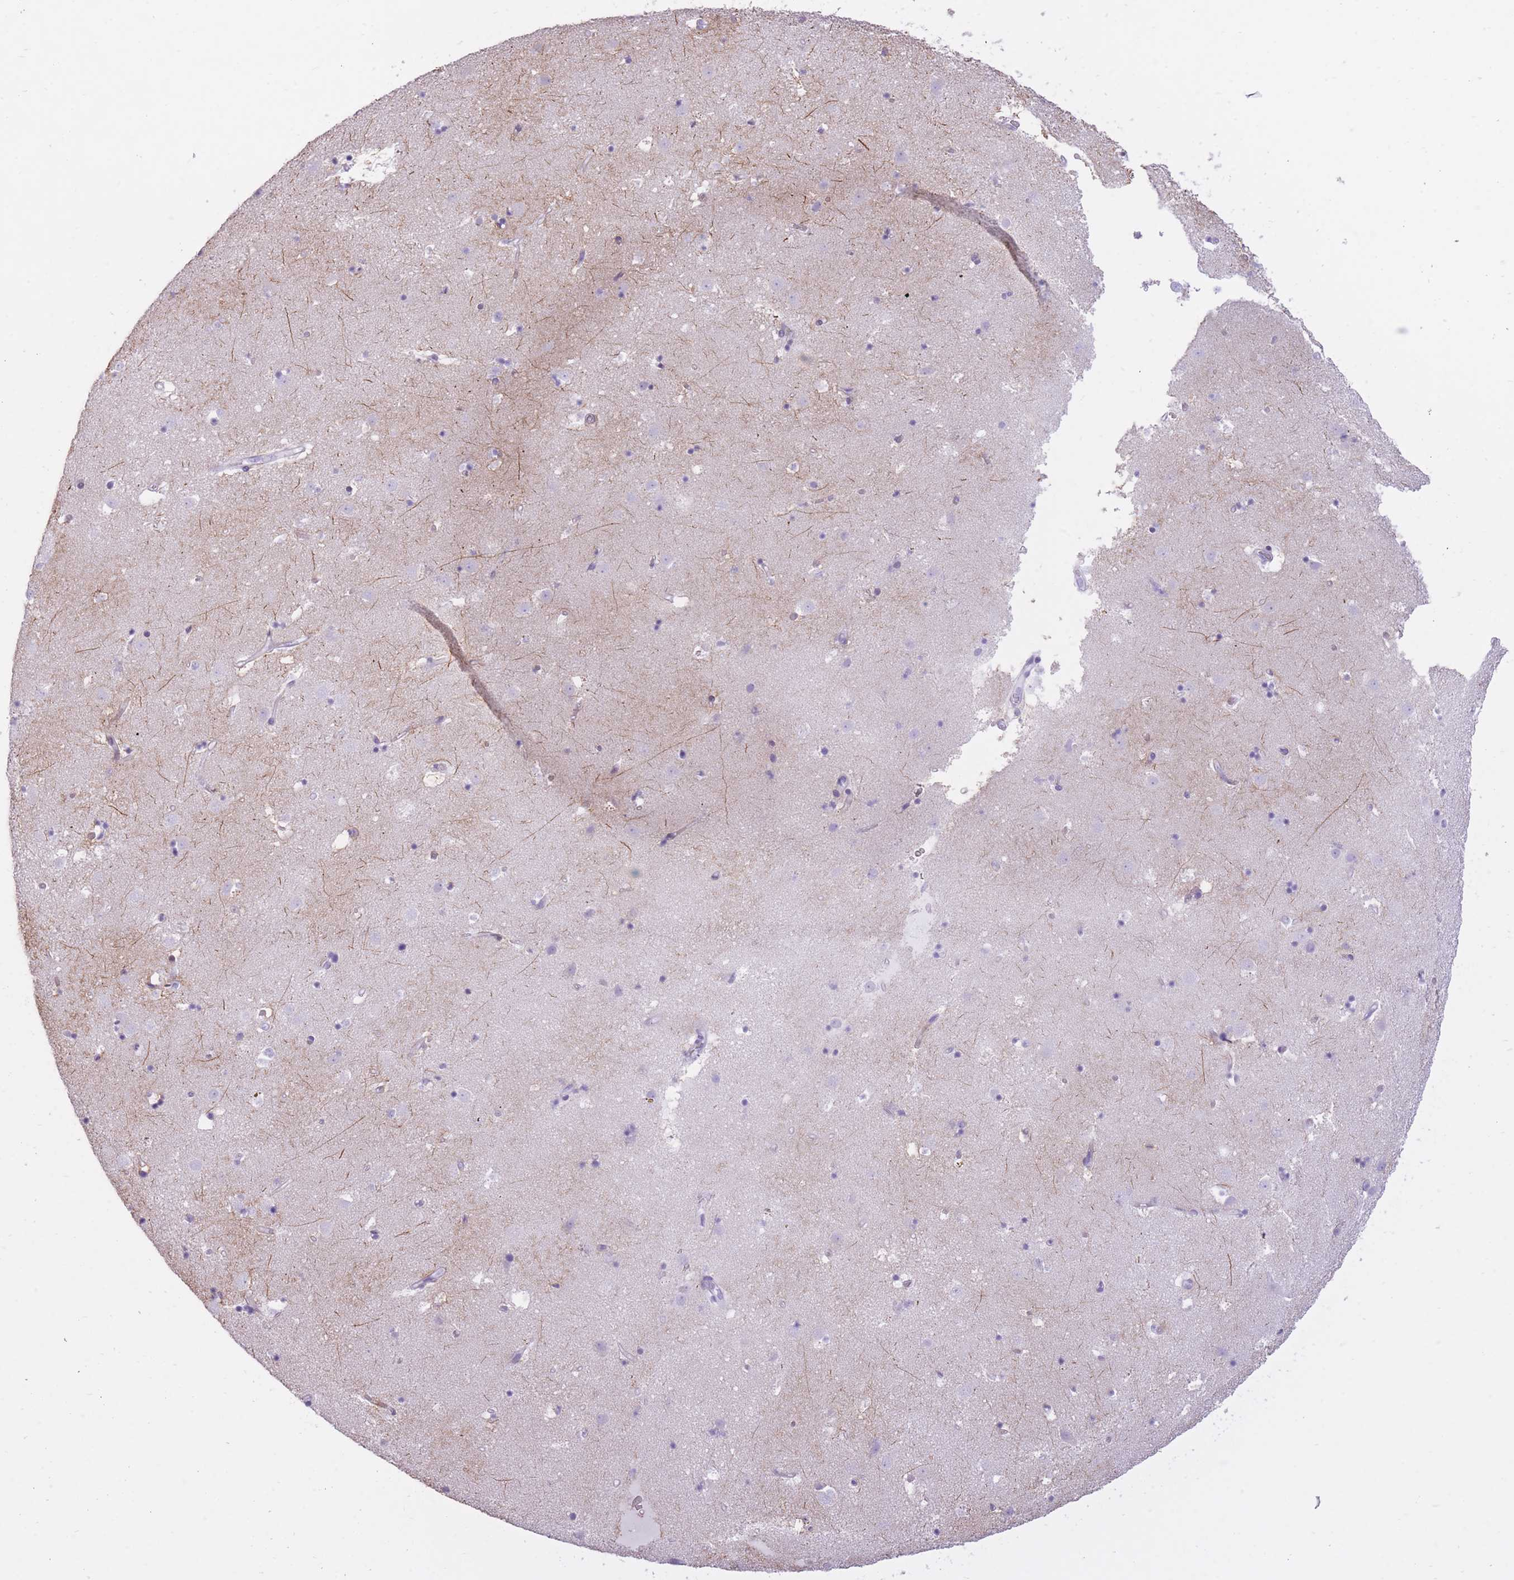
{"staining": {"intensity": "negative", "quantity": "none", "location": "none"}, "tissue": "caudate", "cell_type": "Glial cells", "image_type": "normal", "snomed": [{"axis": "morphology", "description": "Normal tissue, NOS"}, {"axis": "topography", "description": "Lateral ventricle wall"}], "caption": "This is an immunohistochemistry (IHC) image of benign human caudate. There is no expression in glial cells.", "gene": "WDR70", "patient": {"sex": "male", "age": 58}}